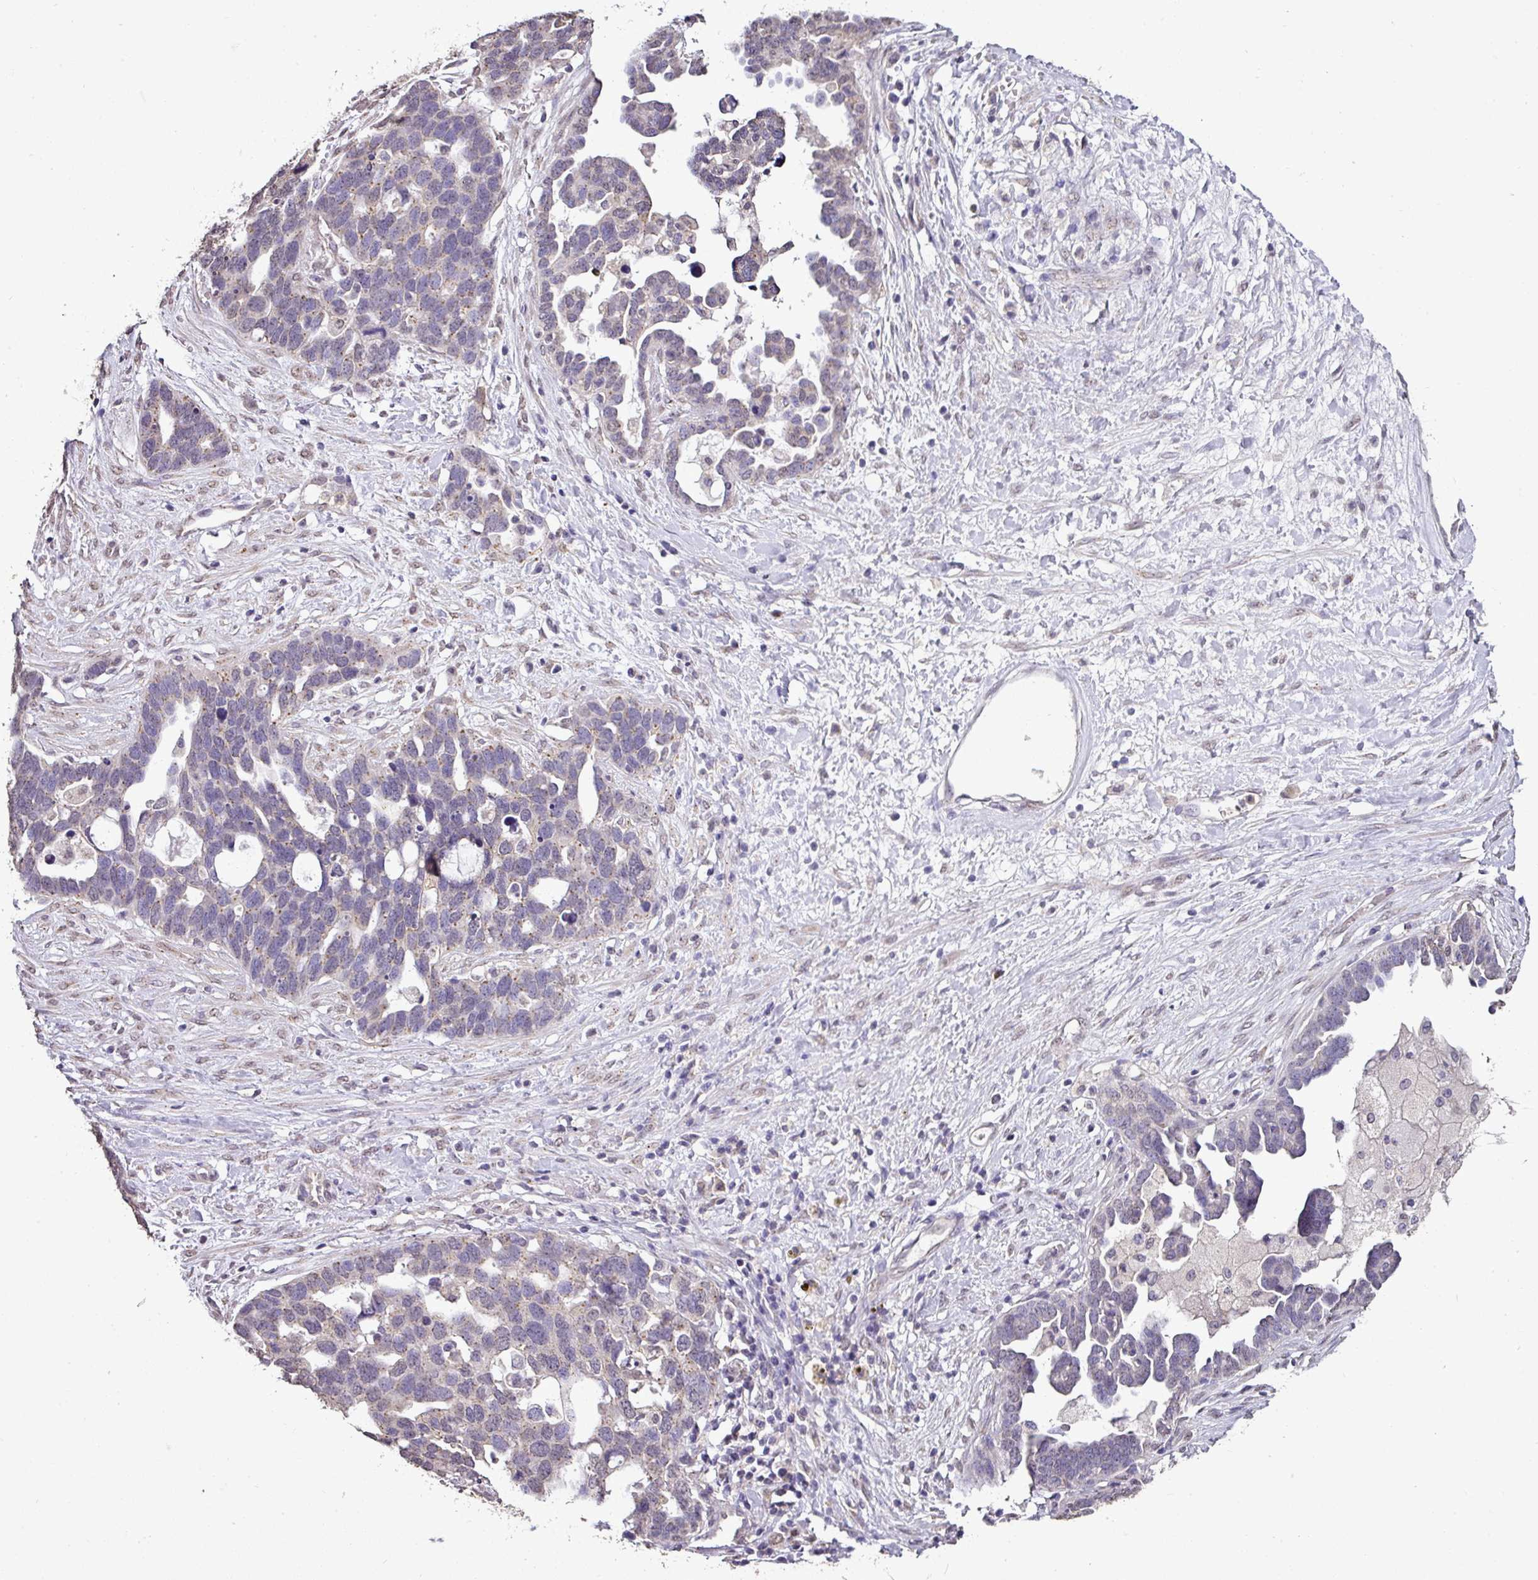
{"staining": {"intensity": "negative", "quantity": "none", "location": "none"}, "tissue": "ovarian cancer", "cell_type": "Tumor cells", "image_type": "cancer", "snomed": [{"axis": "morphology", "description": "Cystadenocarcinoma, serous, NOS"}, {"axis": "topography", "description": "Ovary"}], "caption": "This is an IHC image of serous cystadenocarcinoma (ovarian). There is no positivity in tumor cells.", "gene": "JPH2", "patient": {"sex": "female", "age": 54}}